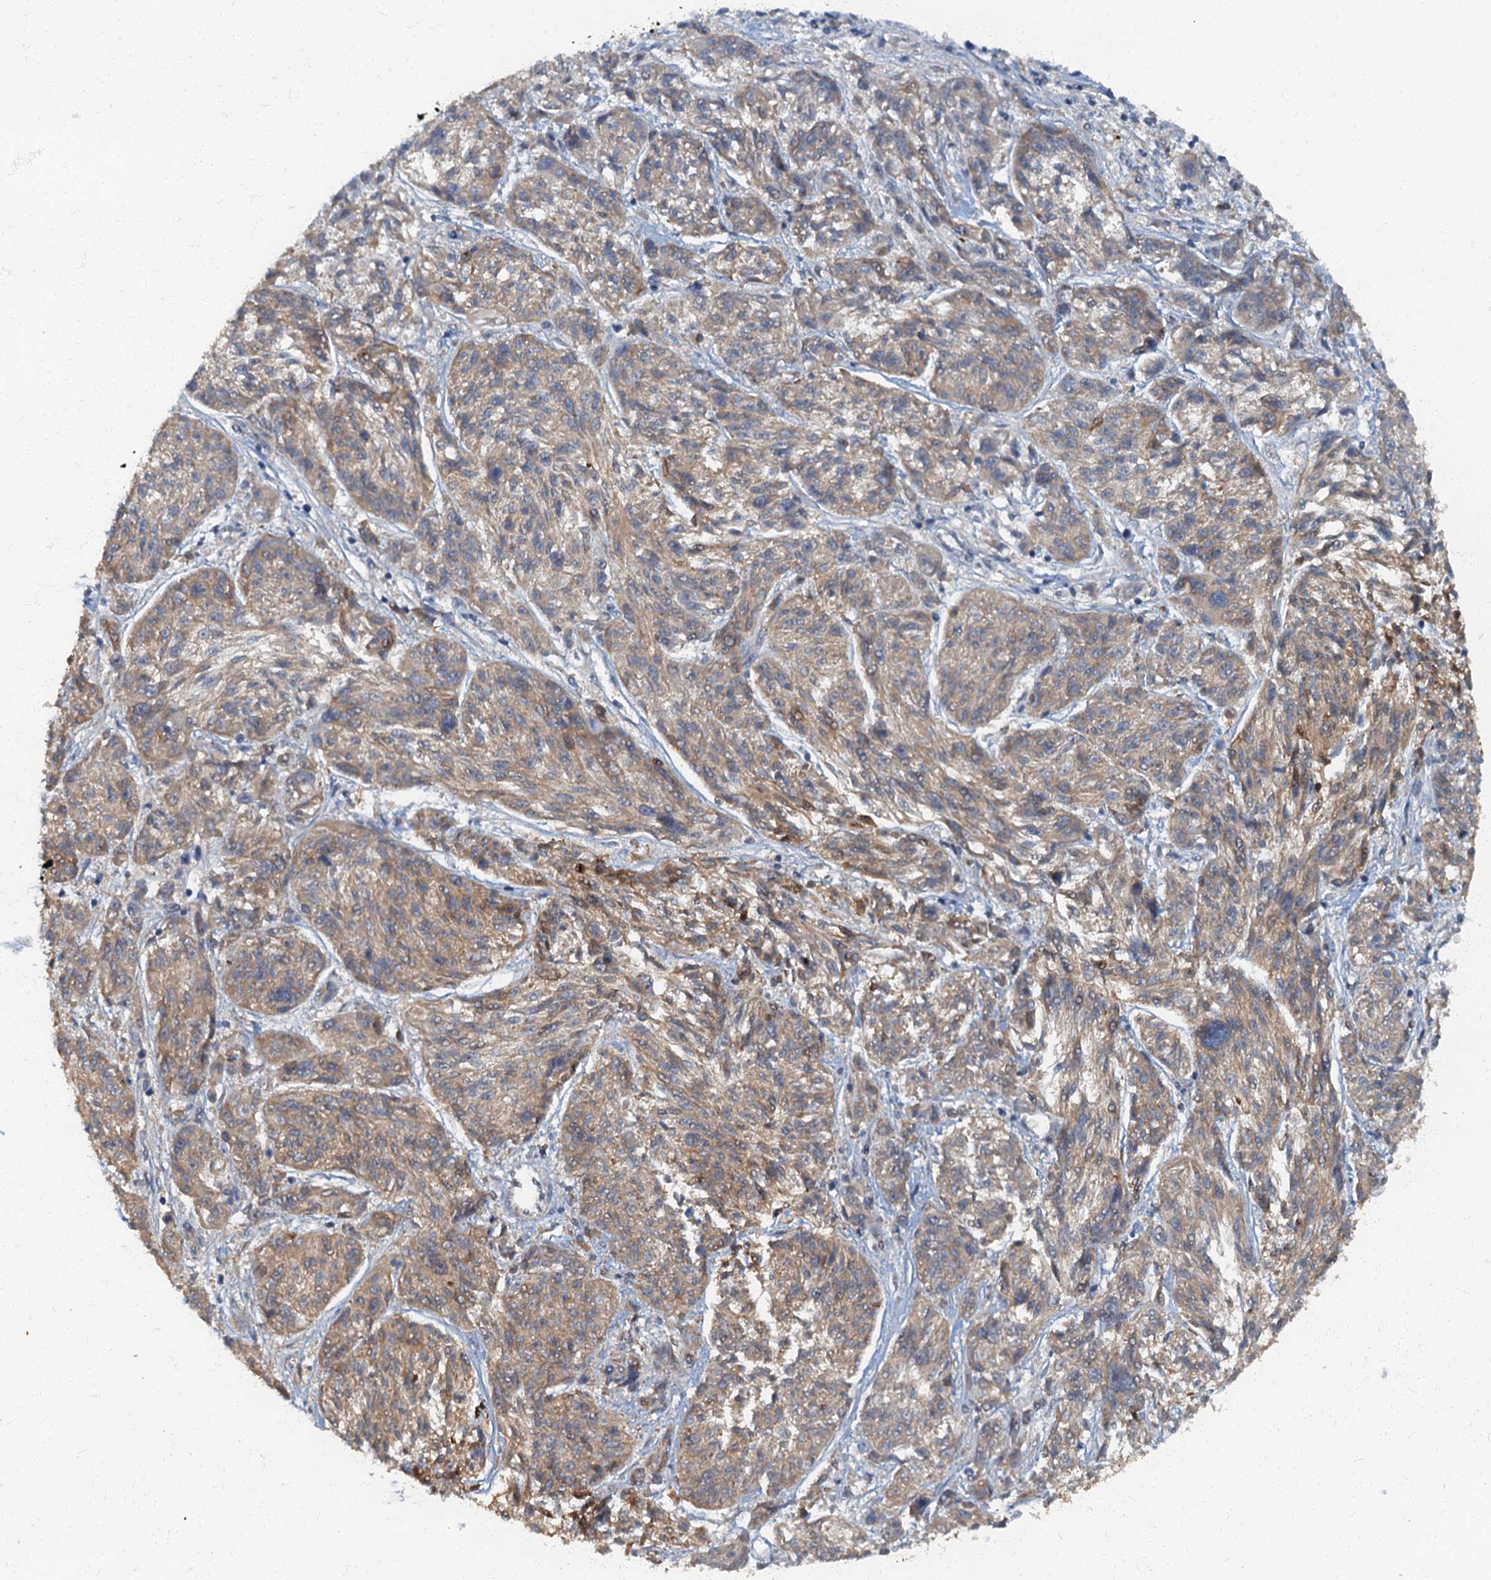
{"staining": {"intensity": "weak", "quantity": ">75%", "location": "cytoplasmic/membranous"}, "tissue": "melanoma", "cell_type": "Tumor cells", "image_type": "cancer", "snomed": [{"axis": "morphology", "description": "Malignant melanoma, NOS"}, {"axis": "topography", "description": "Skin"}], "caption": "Weak cytoplasmic/membranous protein expression is identified in approximately >75% of tumor cells in malignant melanoma. (brown staining indicates protein expression, while blue staining denotes nuclei).", "gene": "ARL11", "patient": {"sex": "male", "age": 53}}